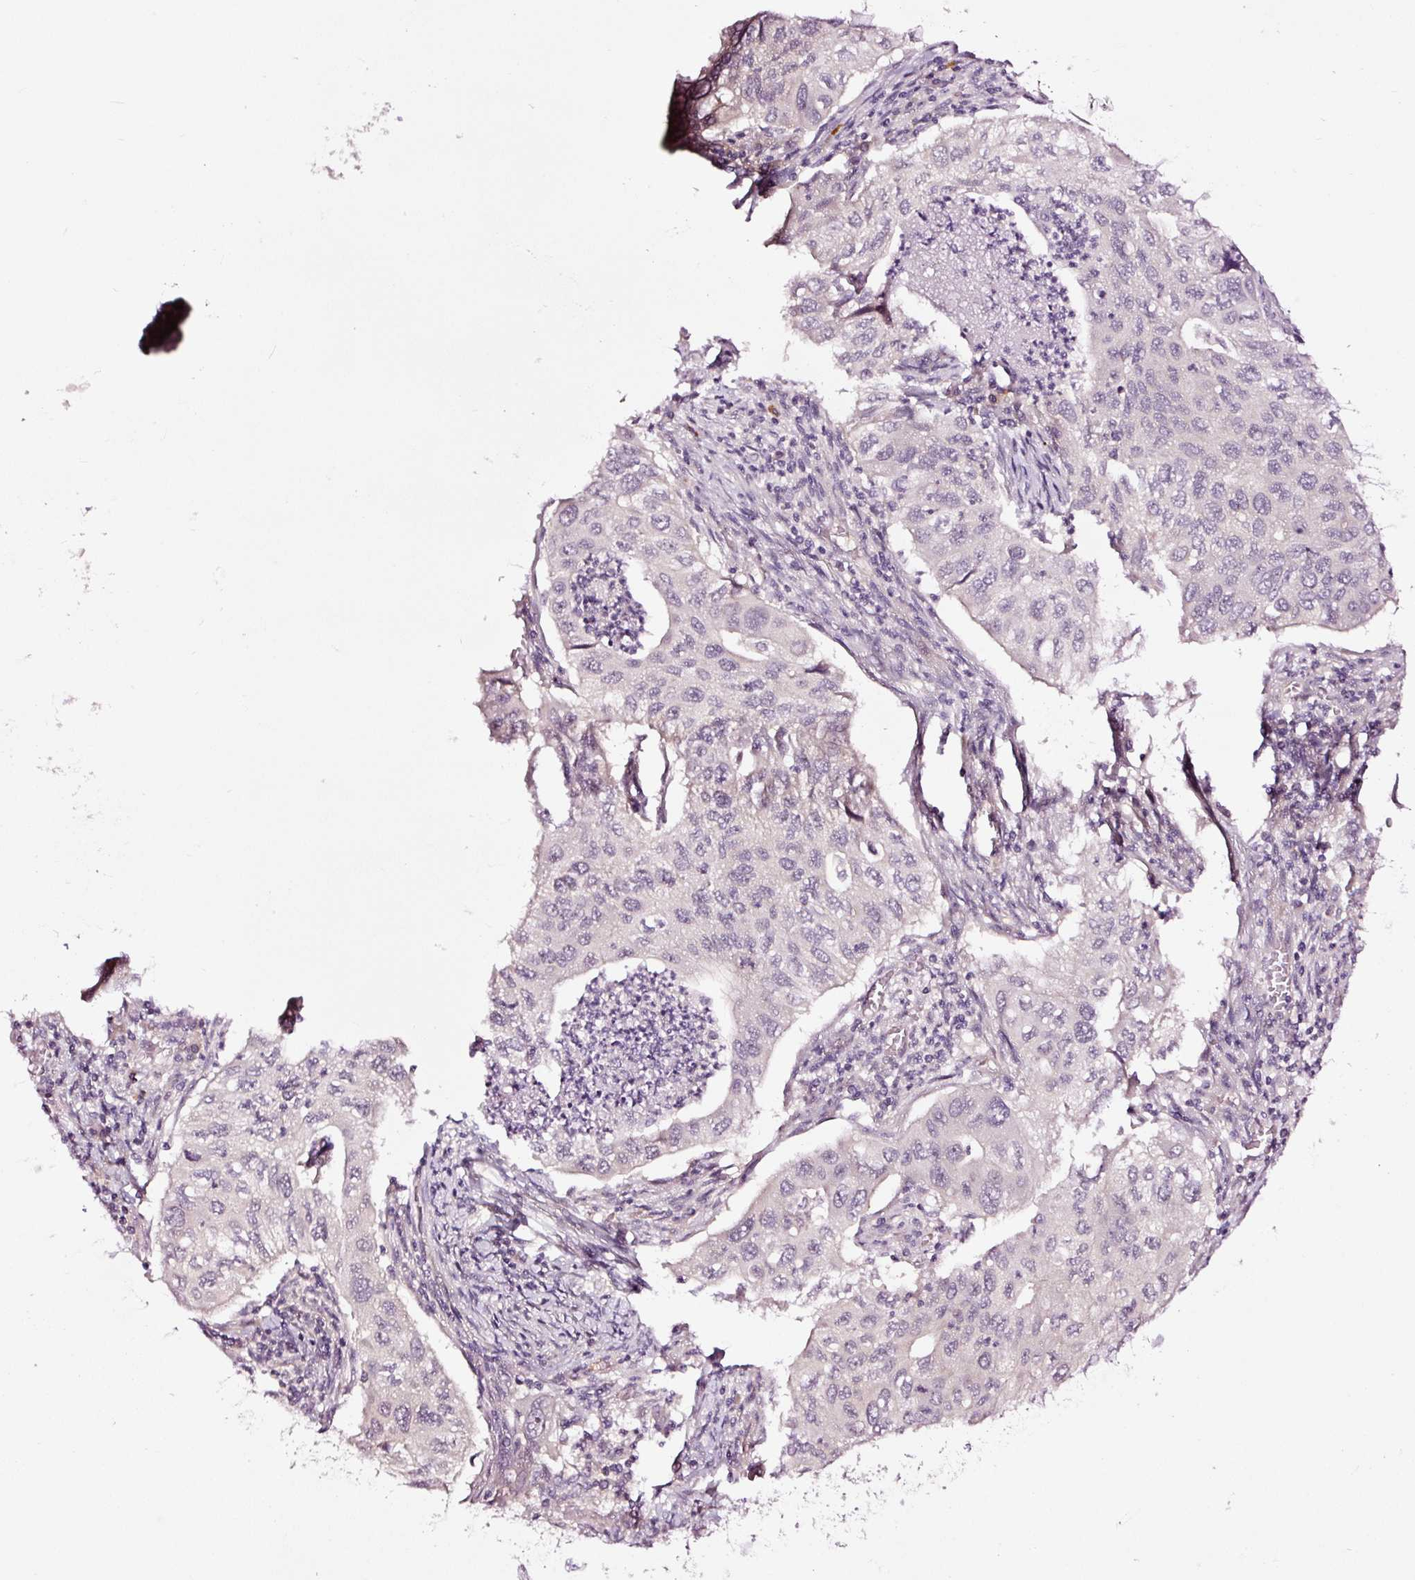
{"staining": {"intensity": "negative", "quantity": "none", "location": "none"}, "tissue": "lung cancer", "cell_type": "Tumor cells", "image_type": "cancer", "snomed": [{"axis": "morphology", "description": "Adenocarcinoma, NOS"}, {"axis": "topography", "description": "Lung"}], "caption": "Immunohistochemistry of human adenocarcinoma (lung) exhibits no expression in tumor cells.", "gene": "UTP14A", "patient": {"sex": "male", "age": 48}}